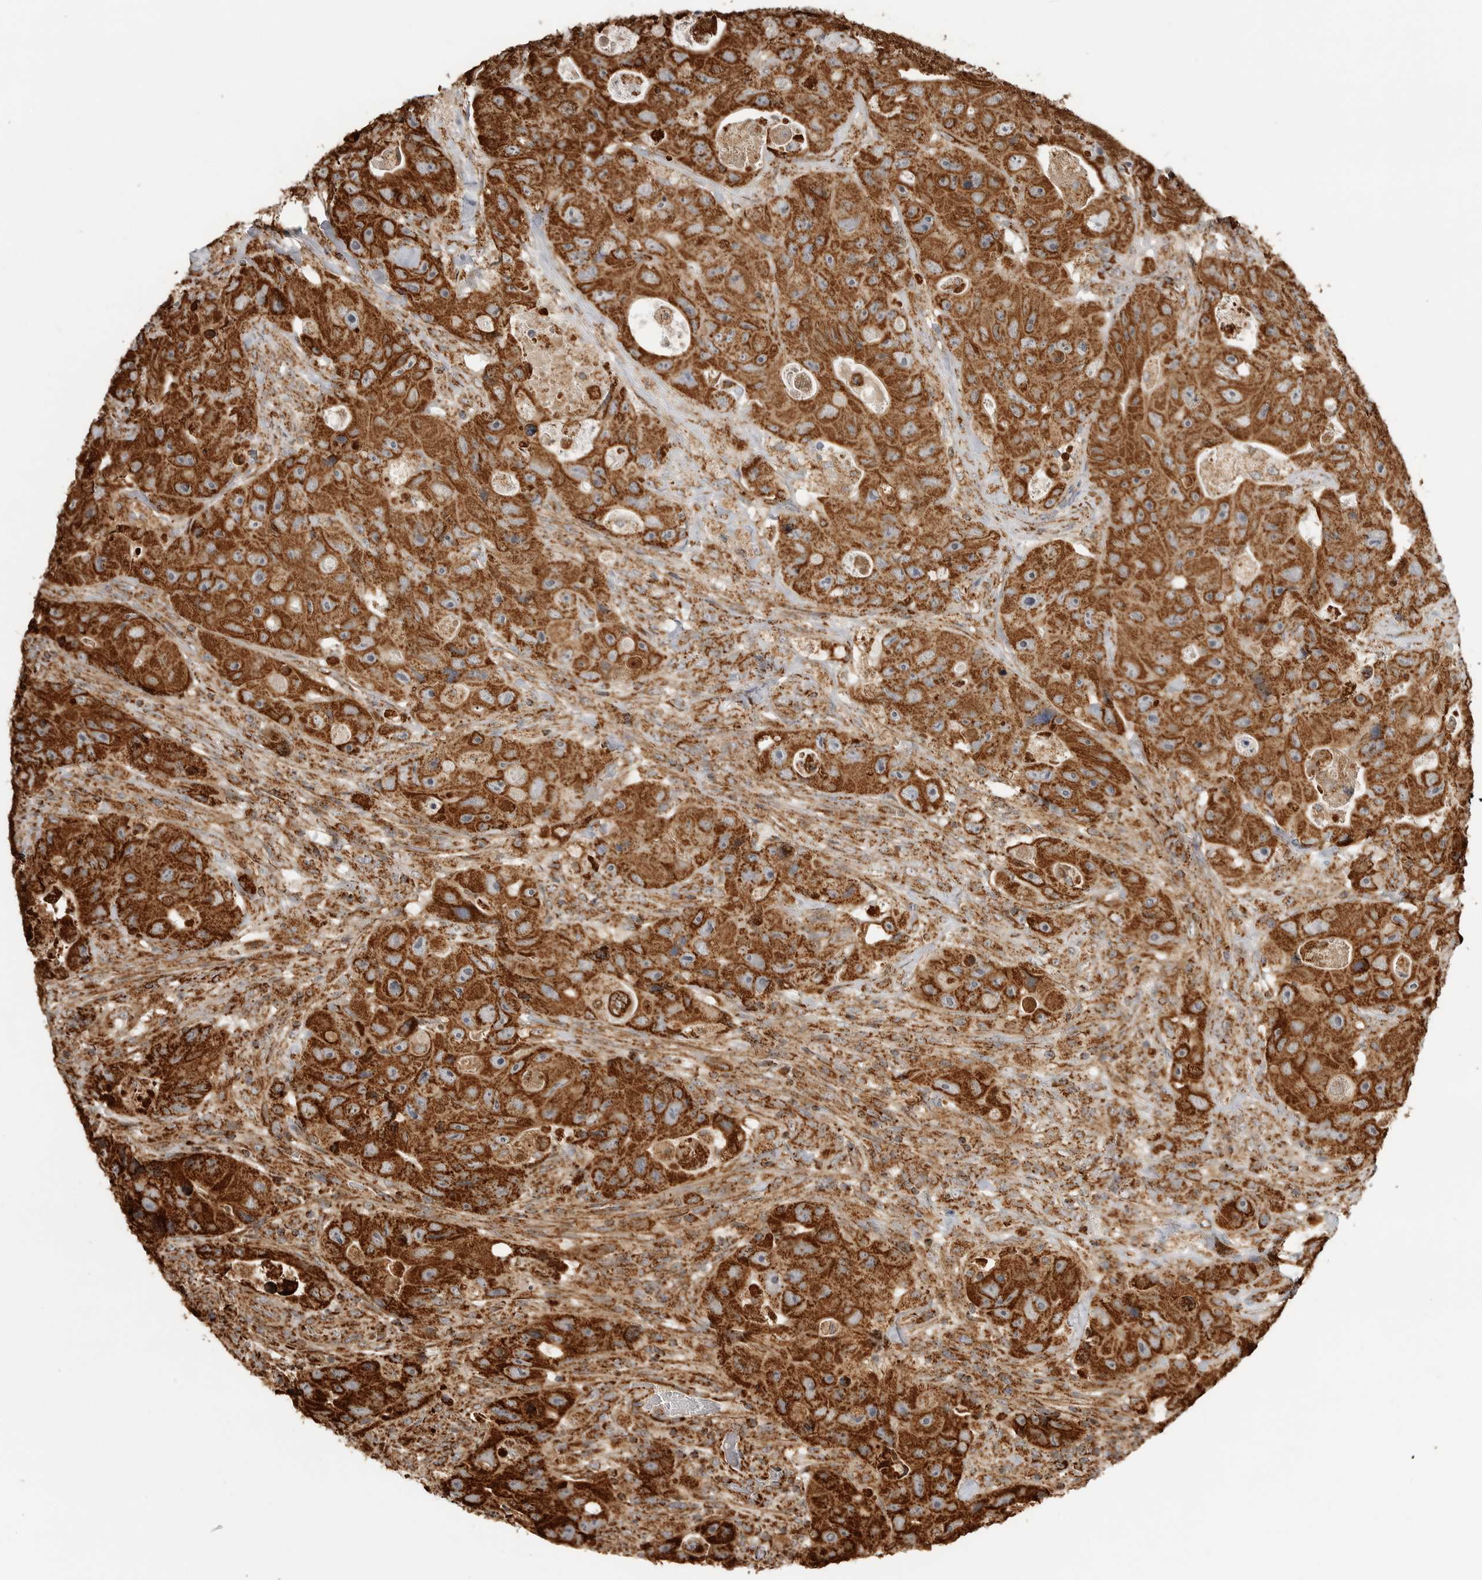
{"staining": {"intensity": "strong", "quantity": ">75%", "location": "cytoplasmic/membranous"}, "tissue": "colorectal cancer", "cell_type": "Tumor cells", "image_type": "cancer", "snomed": [{"axis": "morphology", "description": "Adenocarcinoma, NOS"}, {"axis": "topography", "description": "Colon"}], "caption": "Colorectal adenocarcinoma stained with DAB IHC displays high levels of strong cytoplasmic/membranous expression in about >75% of tumor cells.", "gene": "BMP2K", "patient": {"sex": "female", "age": 46}}